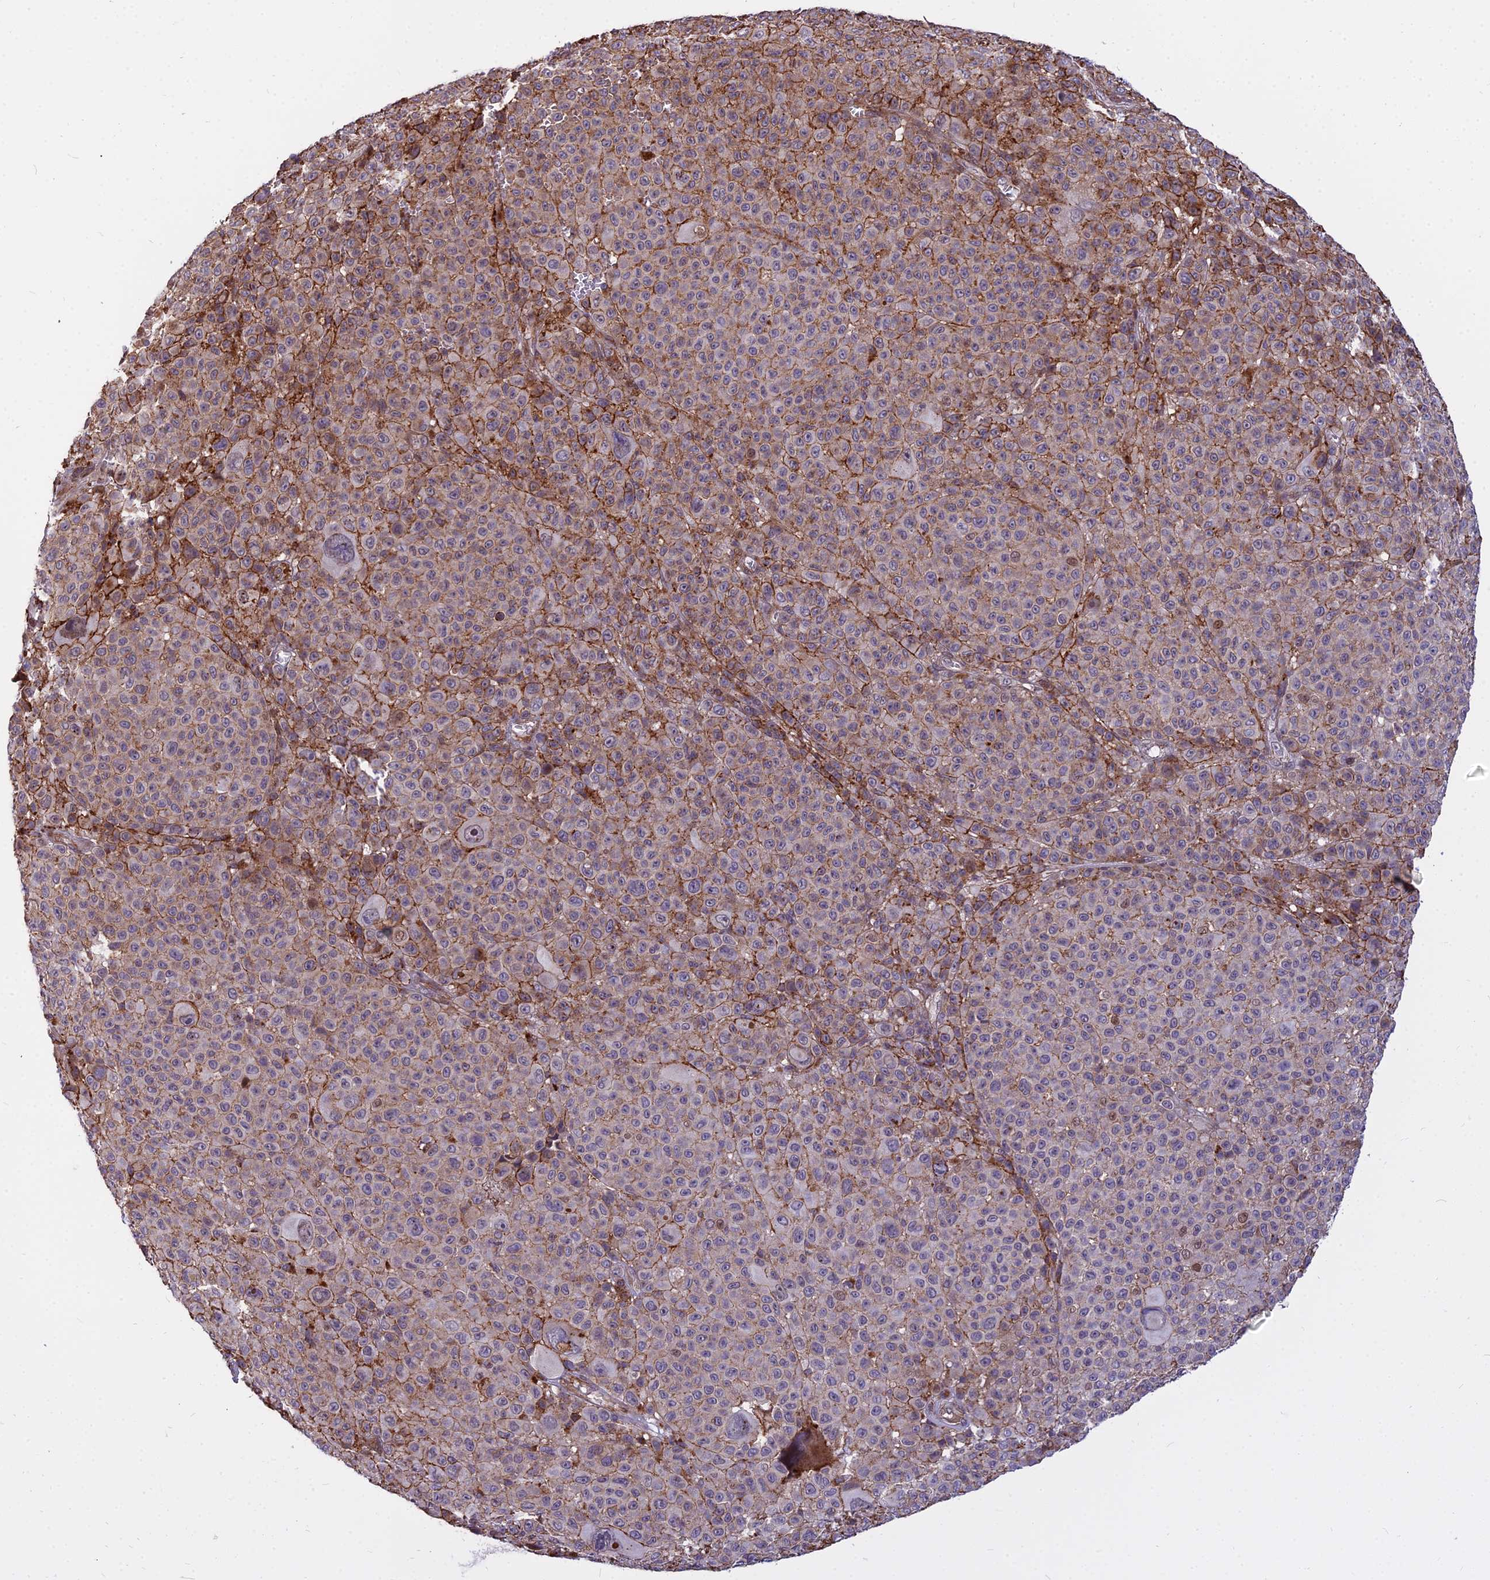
{"staining": {"intensity": "moderate", "quantity": "<25%", "location": "cytoplasmic/membranous"}, "tissue": "melanoma", "cell_type": "Tumor cells", "image_type": "cancer", "snomed": [{"axis": "morphology", "description": "Malignant melanoma, NOS"}, {"axis": "topography", "description": "Skin"}], "caption": "Tumor cells show low levels of moderate cytoplasmic/membranous expression in approximately <25% of cells in malignant melanoma.", "gene": "GLYATL3", "patient": {"sex": "female", "age": 94}}